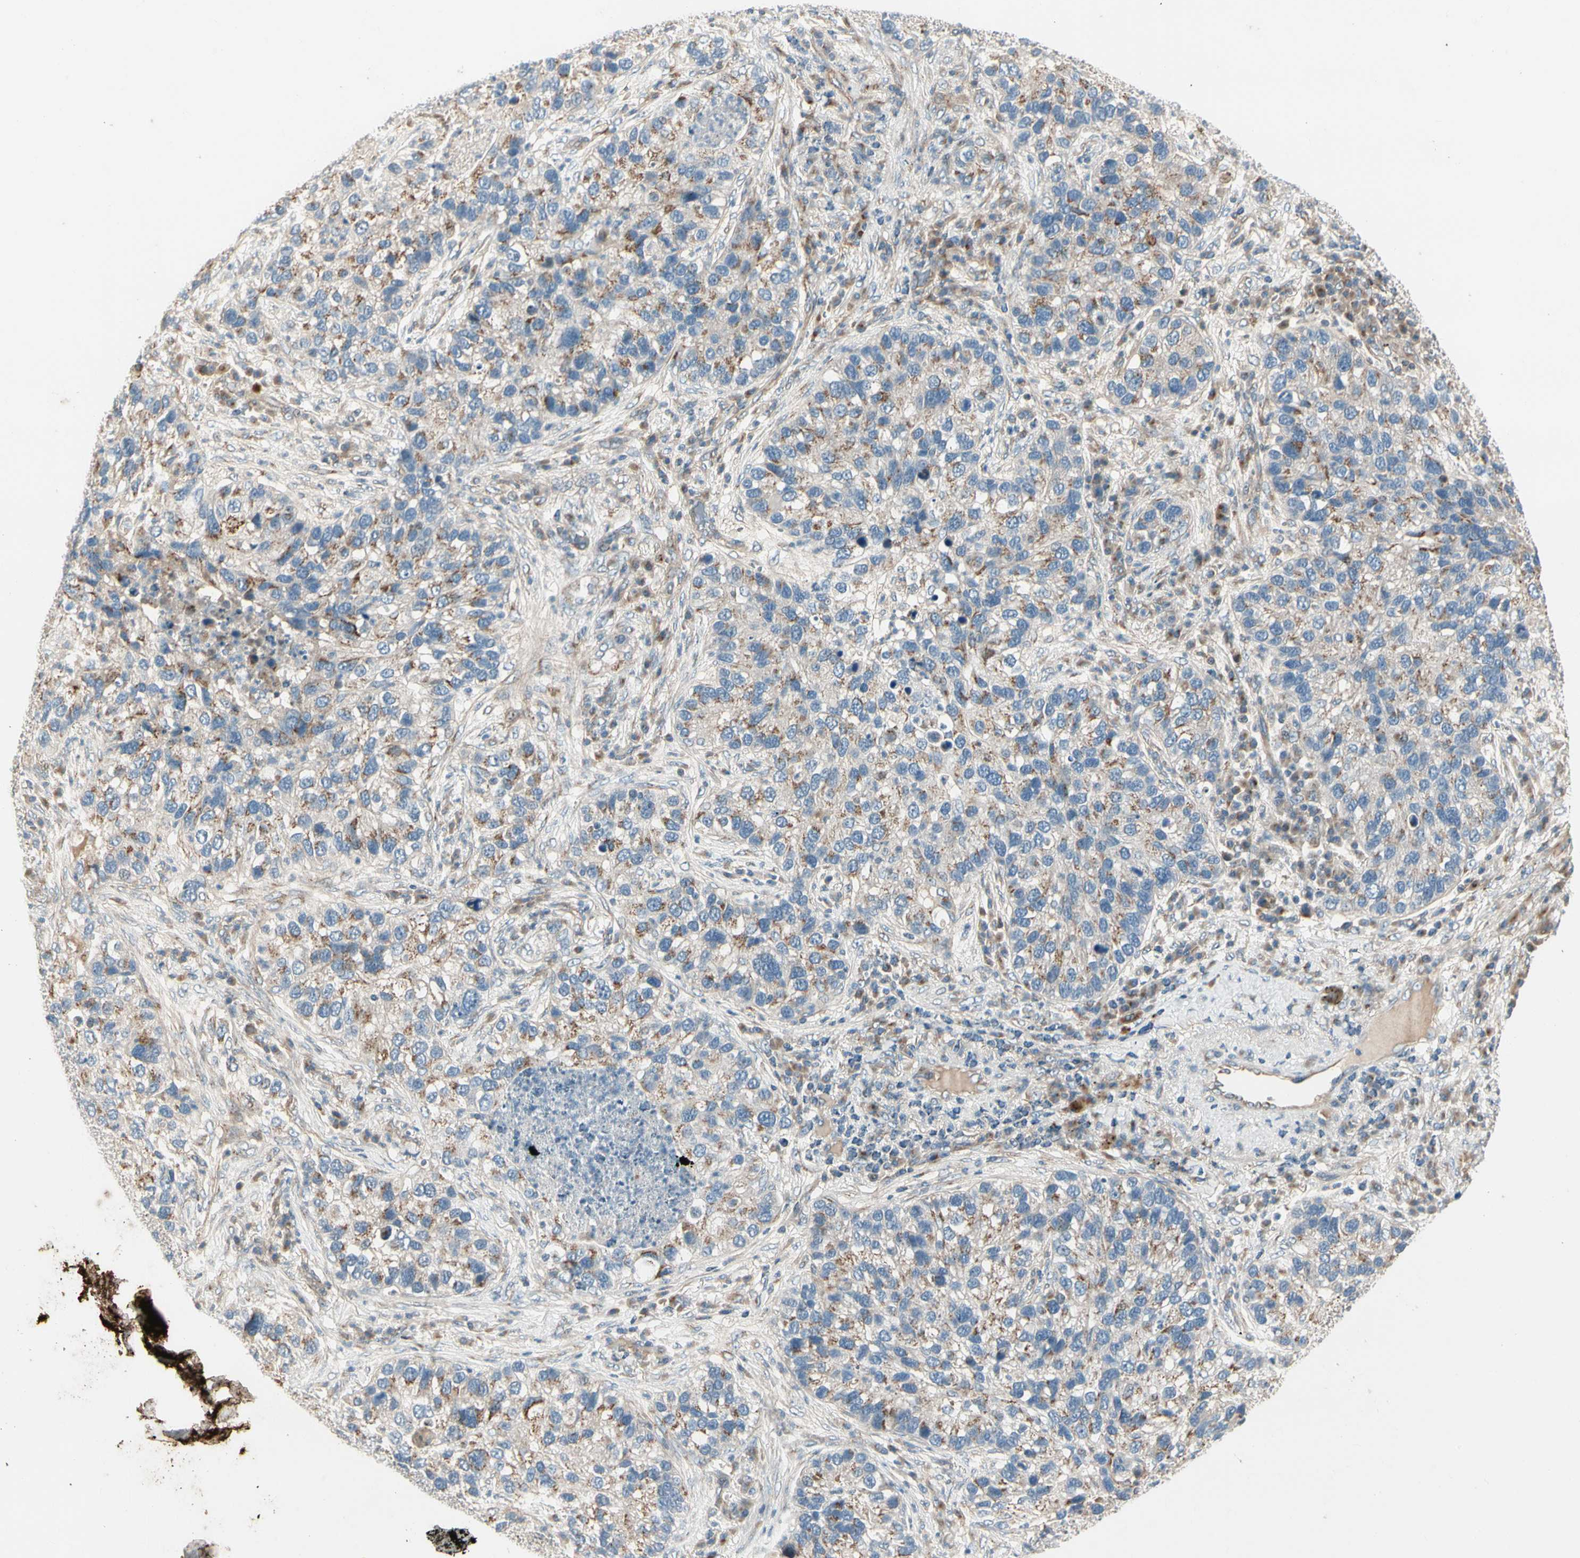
{"staining": {"intensity": "moderate", "quantity": ">75%", "location": "cytoplasmic/membranous"}, "tissue": "lung cancer", "cell_type": "Tumor cells", "image_type": "cancer", "snomed": [{"axis": "morphology", "description": "Adenocarcinoma, NOS"}, {"axis": "topography", "description": "Lung"}], "caption": "DAB immunohistochemical staining of human lung cancer demonstrates moderate cytoplasmic/membranous protein staining in about >75% of tumor cells.", "gene": "ABCA3", "patient": {"sex": "male", "age": 84}}